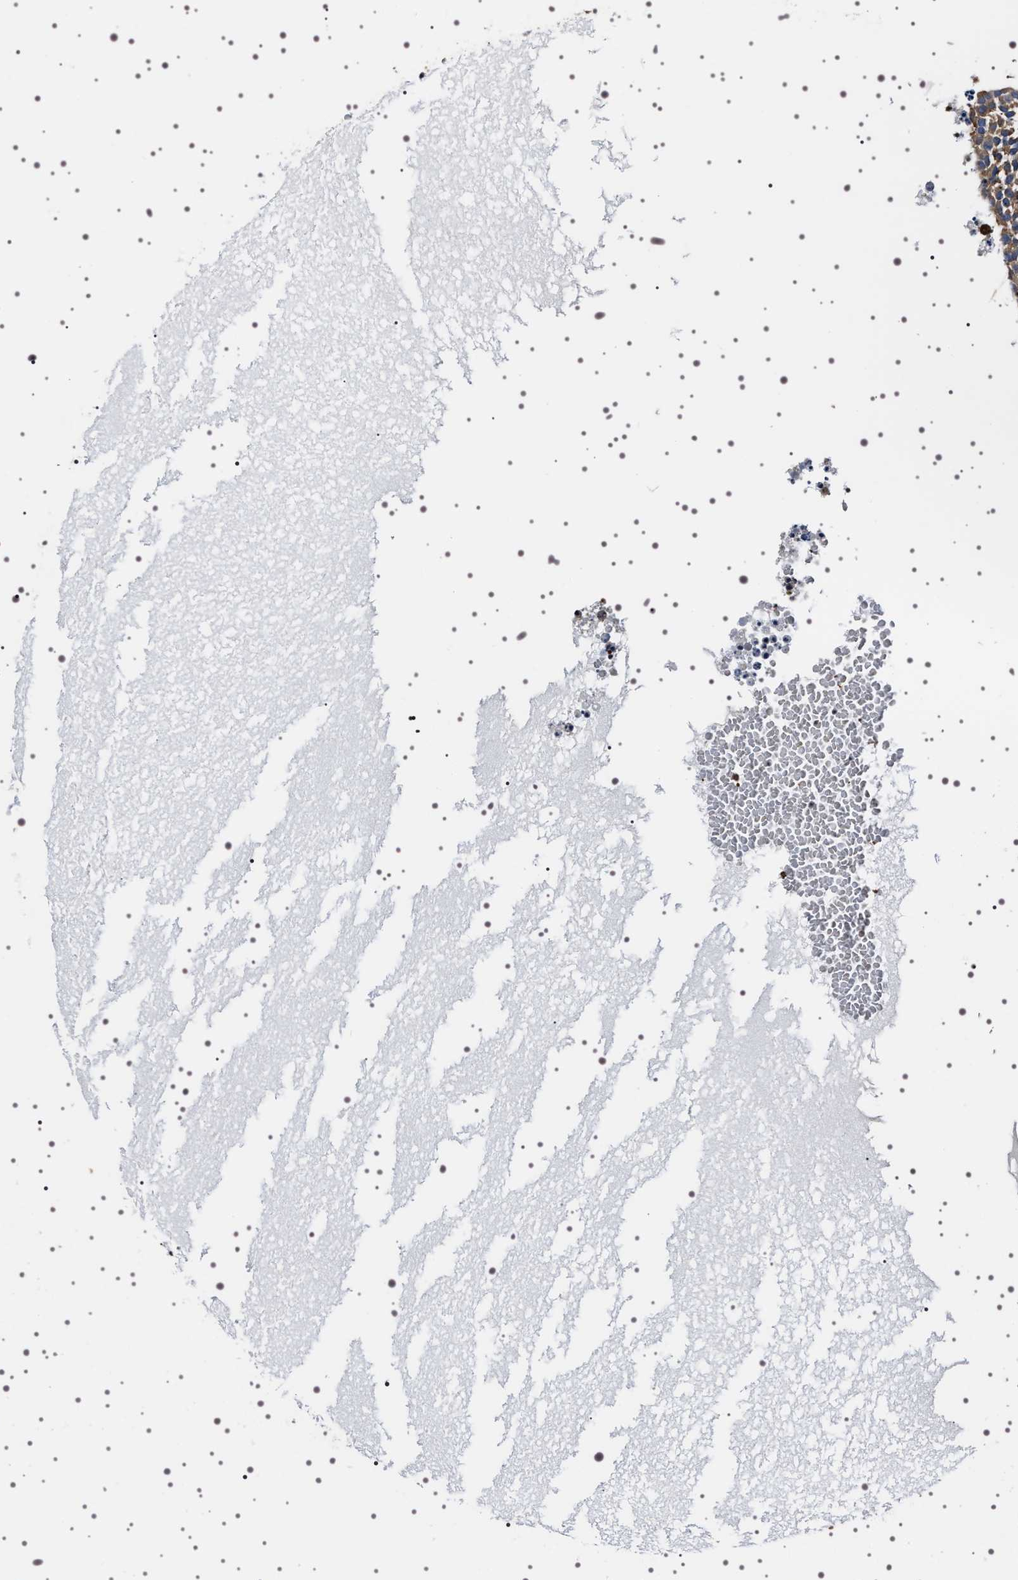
{"staining": {"intensity": "weak", "quantity": "<25%", "location": "cytoplasmic/membranous"}, "tissue": "ovary", "cell_type": "Ovarian stroma cells", "image_type": "normal", "snomed": [{"axis": "morphology", "description": "Normal tissue, NOS"}, {"axis": "topography", "description": "Ovary"}], "caption": "The photomicrograph shows no staining of ovarian stroma cells in benign ovary.", "gene": "WDR1", "patient": {"sex": "female", "age": 35}}